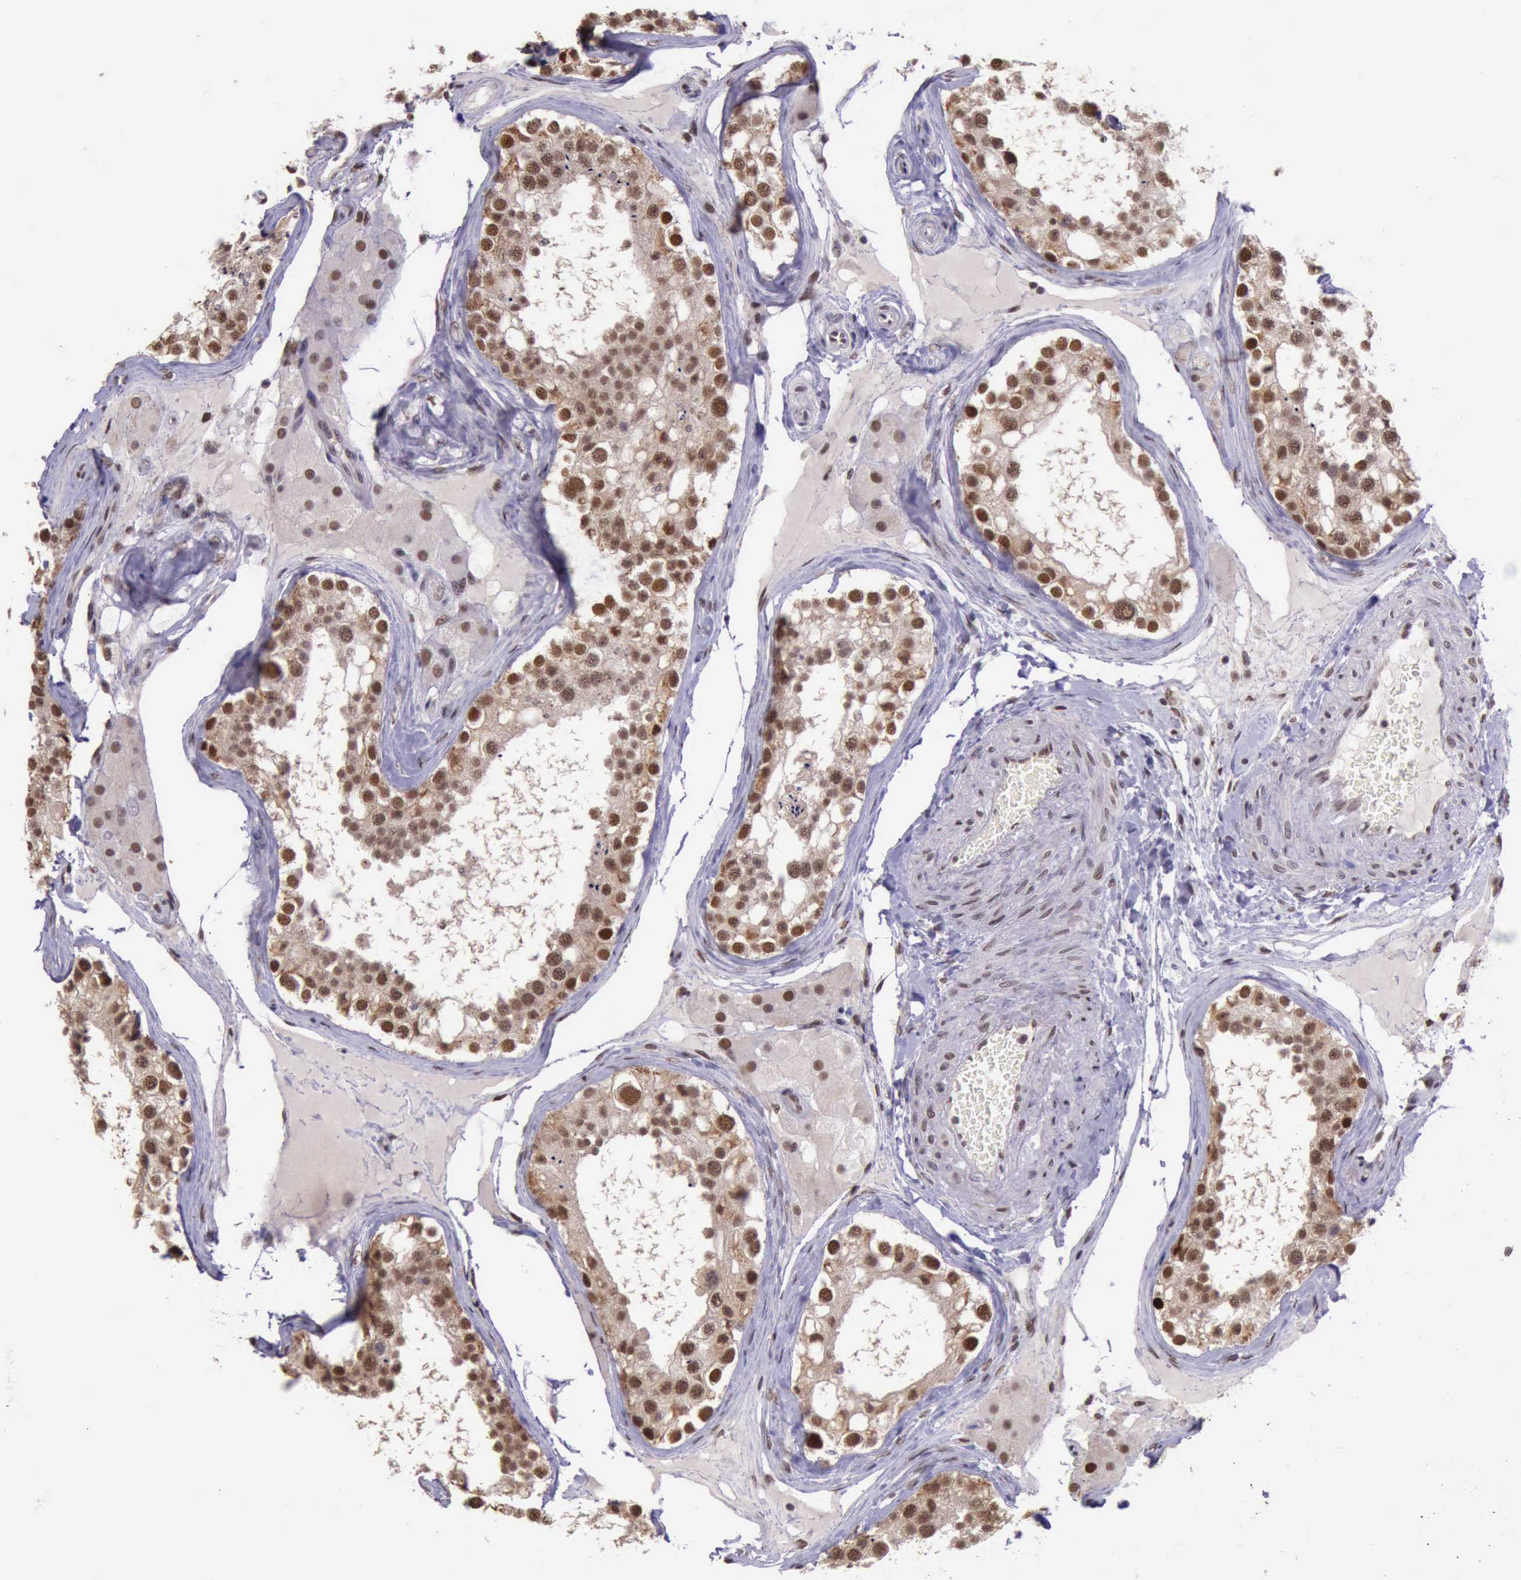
{"staining": {"intensity": "strong", "quantity": ">75%", "location": "cytoplasmic/membranous,nuclear"}, "tissue": "testis", "cell_type": "Cells in seminiferous ducts", "image_type": "normal", "snomed": [{"axis": "morphology", "description": "Normal tissue, NOS"}, {"axis": "topography", "description": "Testis"}], "caption": "Human testis stained for a protein (brown) displays strong cytoplasmic/membranous,nuclear positive positivity in about >75% of cells in seminiferous ducts.", "gene": "PRPF39", "patient": {"sex": "male", "age": 68}}